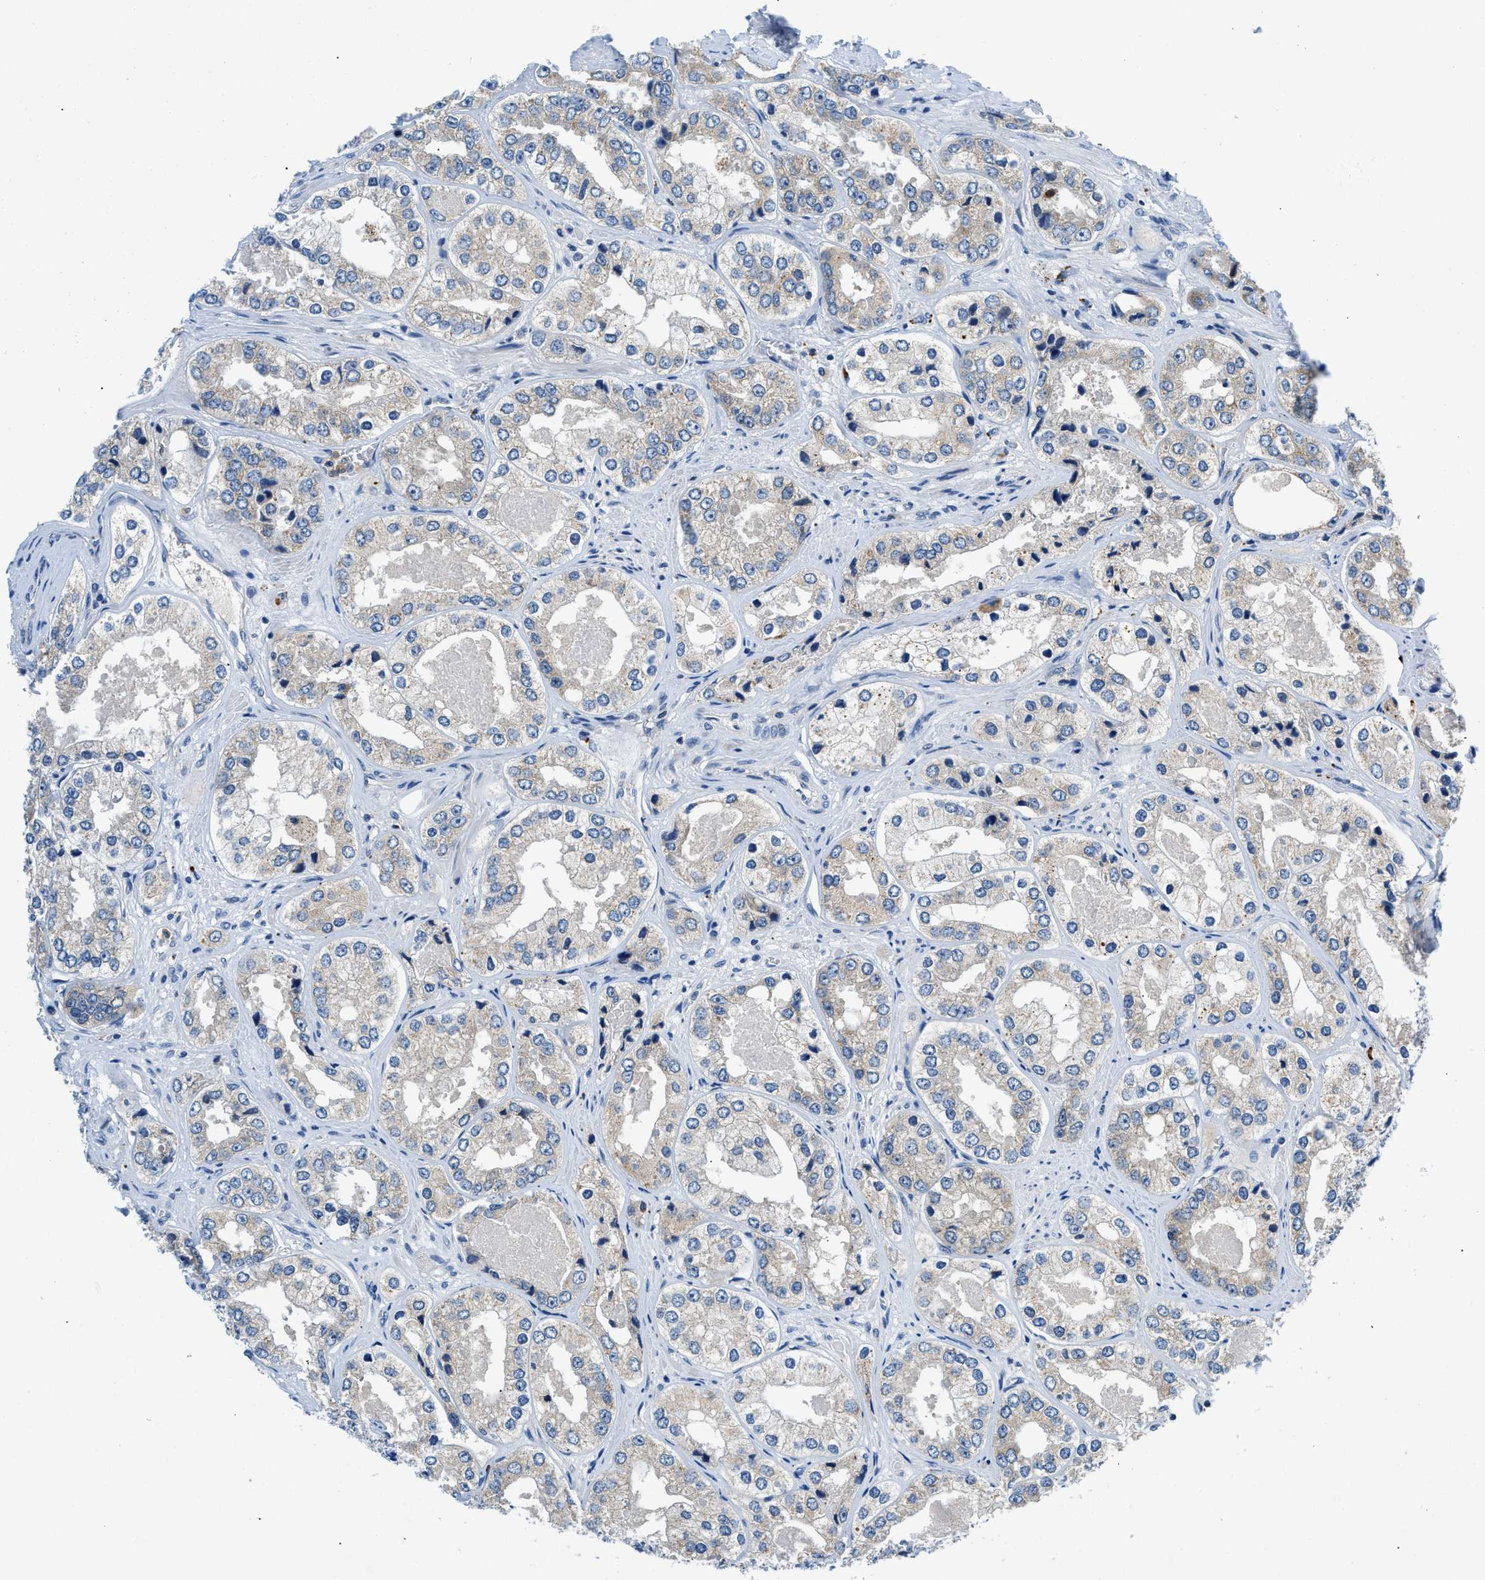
{"staining": {"intensity": "negative", "quantity": "none", "location": "none"}, "tissue": "prostate cancer", "cell_type": "Tumor cells", "image_type": "cancer", "snomed": [{"axis": "morphology", "description": "Adenocarcinoma, High grade"}, {"axis": "topography", "description": "Prostate"}], "caption": "This is an IHC histopathology image of adenocarcinoma (high-grade) (prostate). There is no positivity in tumor cells.", "gene": "ADGRE3", "patient": {"sex": "male", "age": 61}}